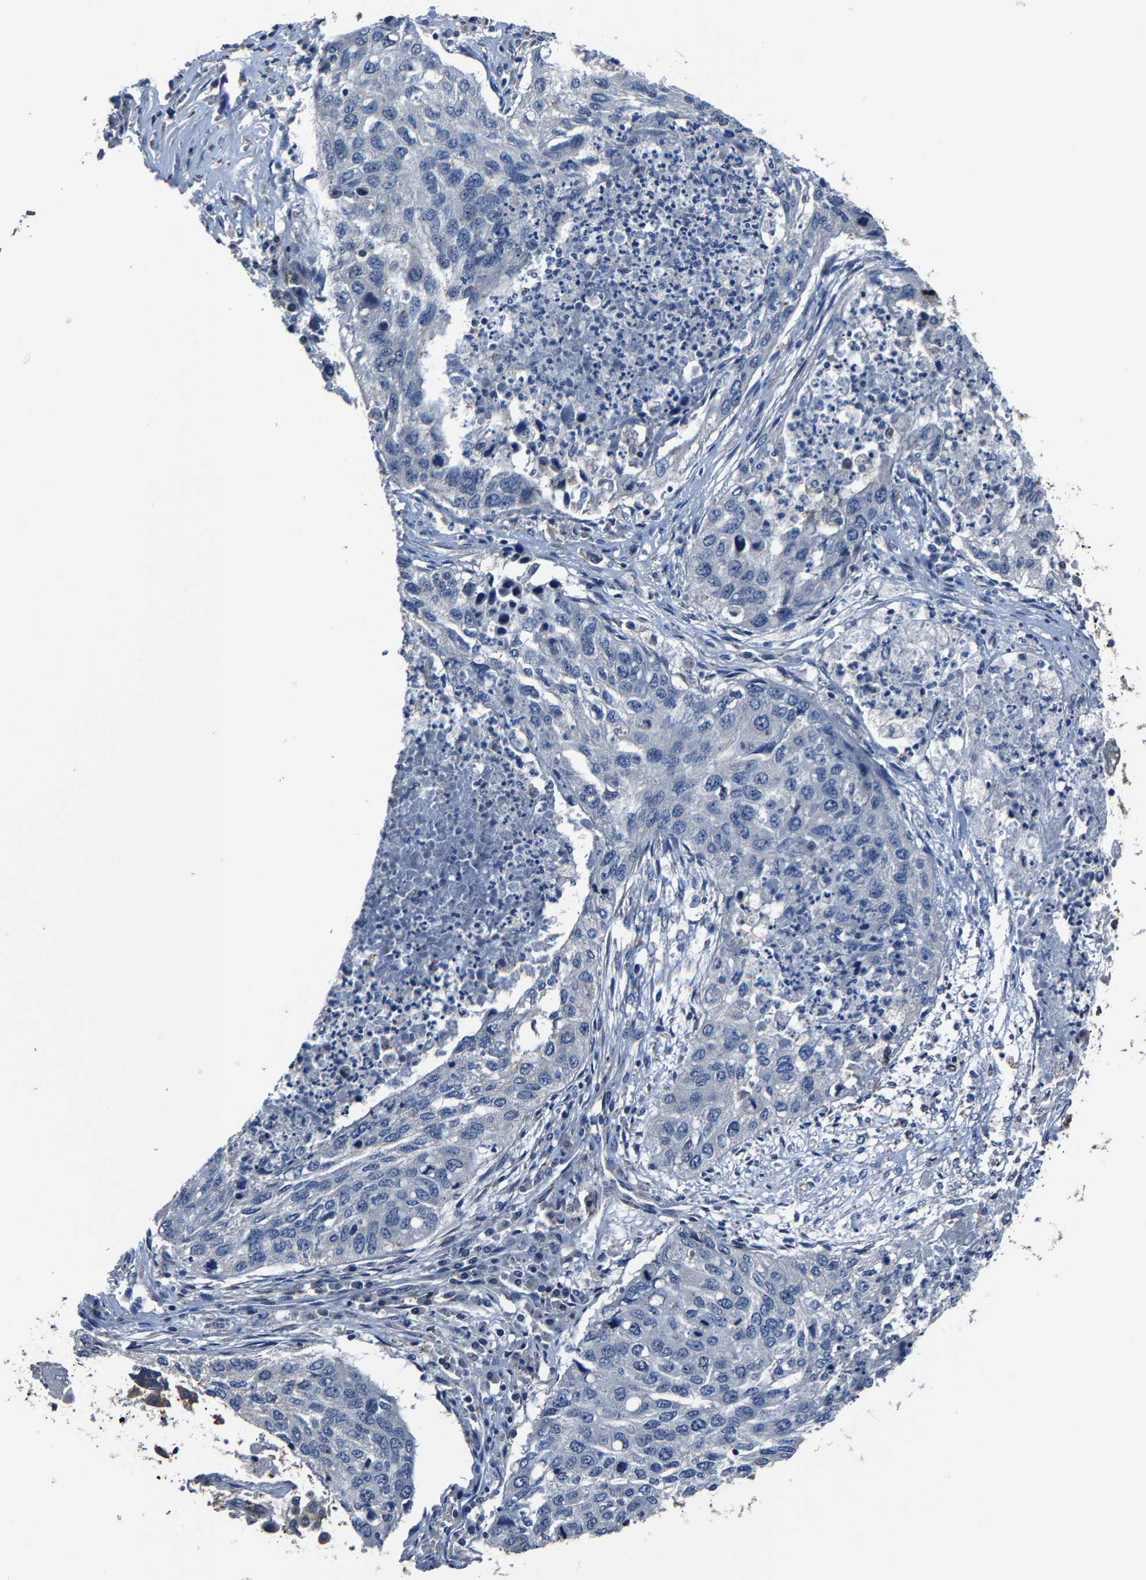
{"staining": {"intensity": "negative", "quantity": "none", "location": "none"}, "tissue": "lung cancer", "cell_type": "Tumor cells", "image_type": "cancer", "snomed": [{"axis": "morphology", "description": "Squamous cell carcinoma, NOS"}, {"axis": "topography", "description": "Lung"}], "caption": "Immunohistochemical staining of human lung squamous cell carcinoma reveals no significant positivity in tumor cells.", "gene": "STRBP", "patient": {"sex": "female", "age": 63}}